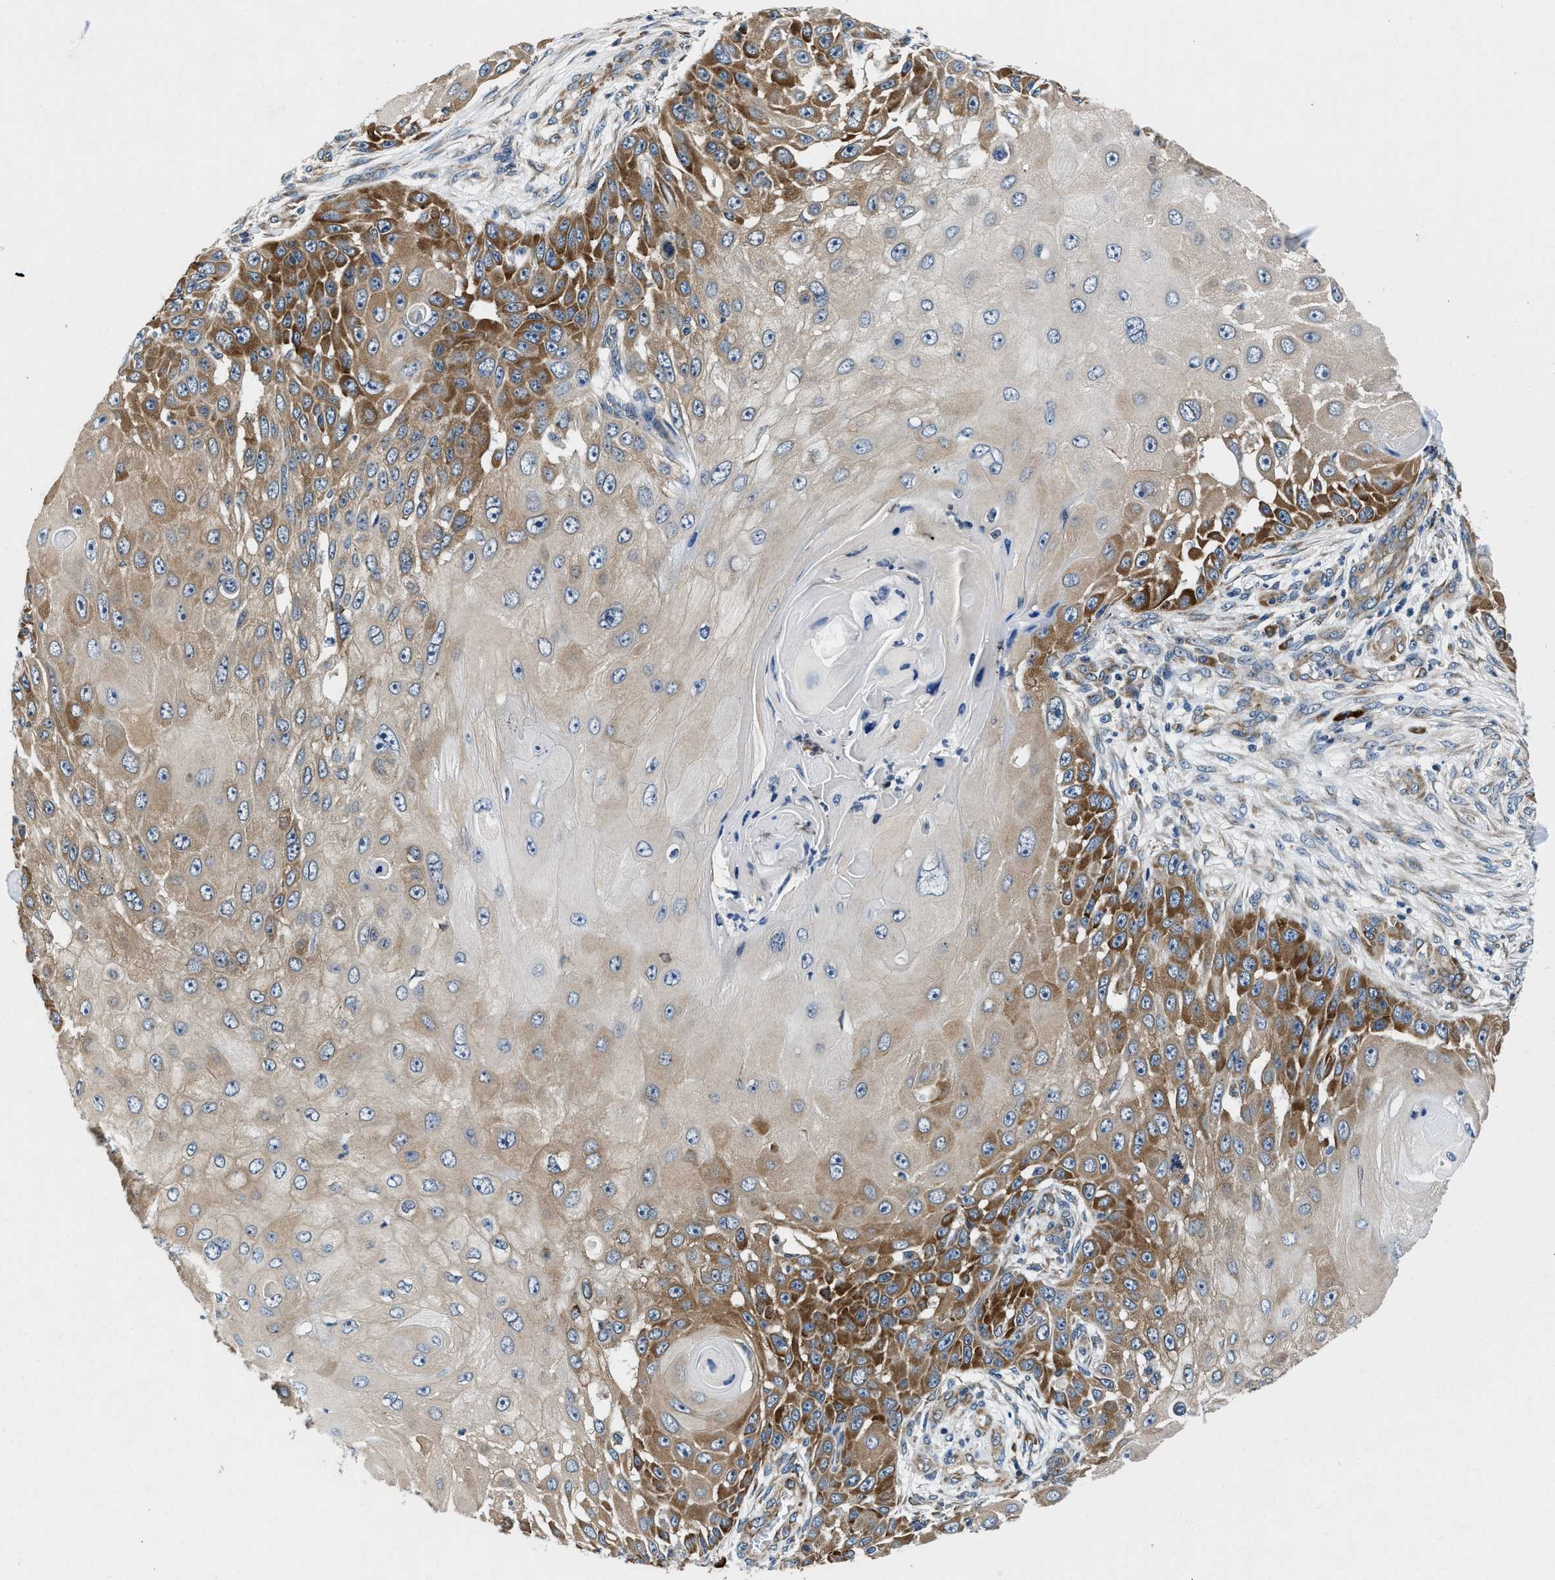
{"staining": {"intensity": "moderate", "quantity": ">75%", "location": "cytoplasmic/membranous"}, "tissue": "skin cancer", "cell_type": "Tumor cells", "image_type": "cancer", "snomed": [{"axis": "morphology", "description": "Squamous cell carcinoma, NOS"}, {"axis": "topography", "description": "Skin"}], "caption": "This micrograph reveals immunohistochemistry (IHC) staining of skin cancer, with medium moderate cytoplasmic/membranous staining in approximately >75% of tumor cells.", "gene": "PA2G4", "patient": {"sex": "female", "age": 44}}